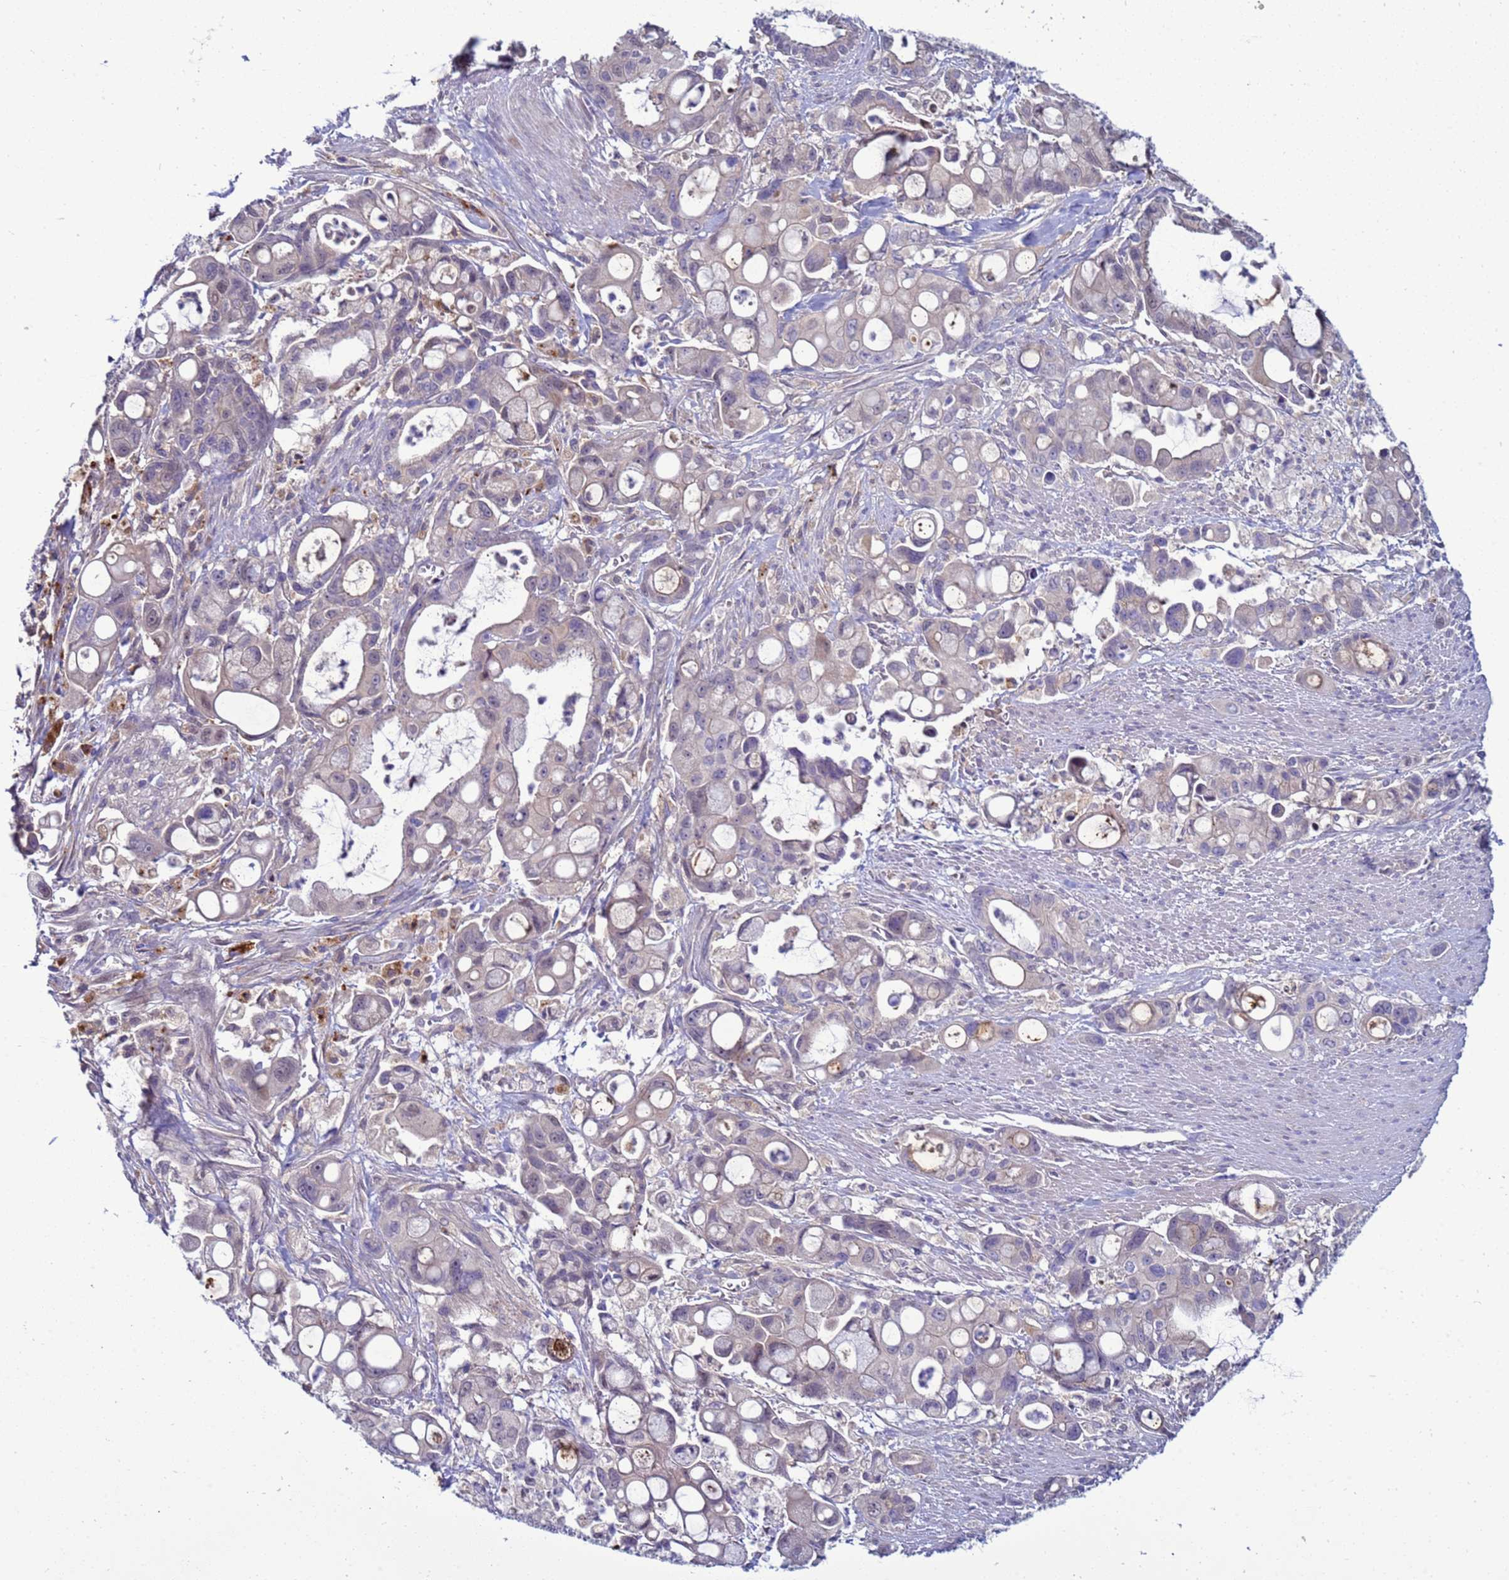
{"staining": {"intensity": "negative", "quantity": "none", "location": "none"}, "tissue": "pancreatic cancer", "cell_type": "Tumor cells", "image_type": "cancer", "snomed": [{"axis": "morphology", "description": "Adenocarcinoma, NOS"}, {"axis": "topography", "description": "Pancreas"}], "caption": "Immunohistochemical staining of adenocarcinoma (pancreatic) shows no significant expression in tumor cells.", "gene": "NAT2", "patient": {"sex": "male", "age": 68}}